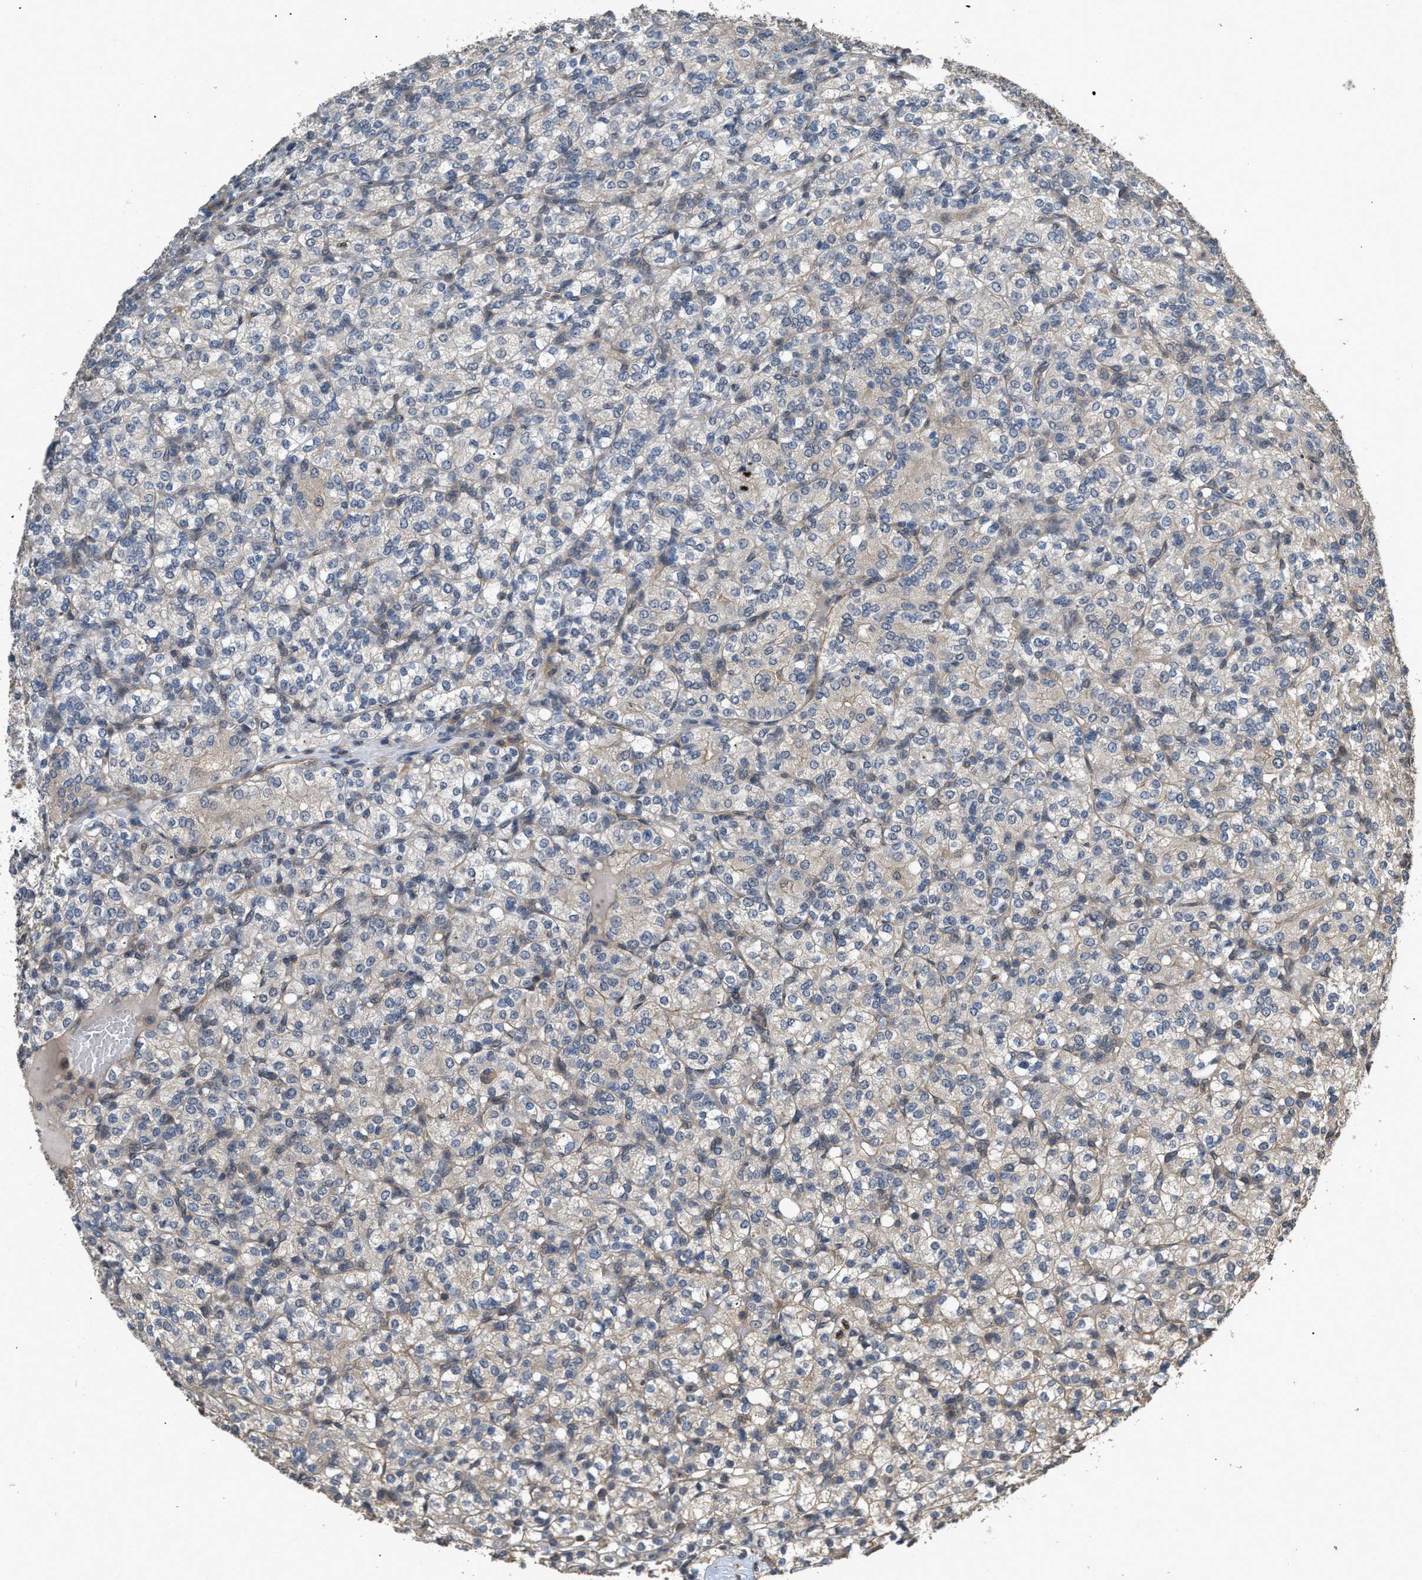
{"staining": {"intensity": "negative", "quantity": "none", "location": "none"}, "tissue": "renal cancer", "cell_type": "Tumor cells", "image_type": "cancer", "snomed": [{"axis": "morphology", "description": "Adenocarcinoma, NOS"}, {"axis": "topography", "description": "Kidney"}], "caption": "An immunohistochemistry (IHC) photomicrograph of renal adenocarcinoma is shown. There is no staining in tumor cells of renal adenocarcinoma.", "gene": "UTRN", "patient": {"sex": "male", "age": 77}}